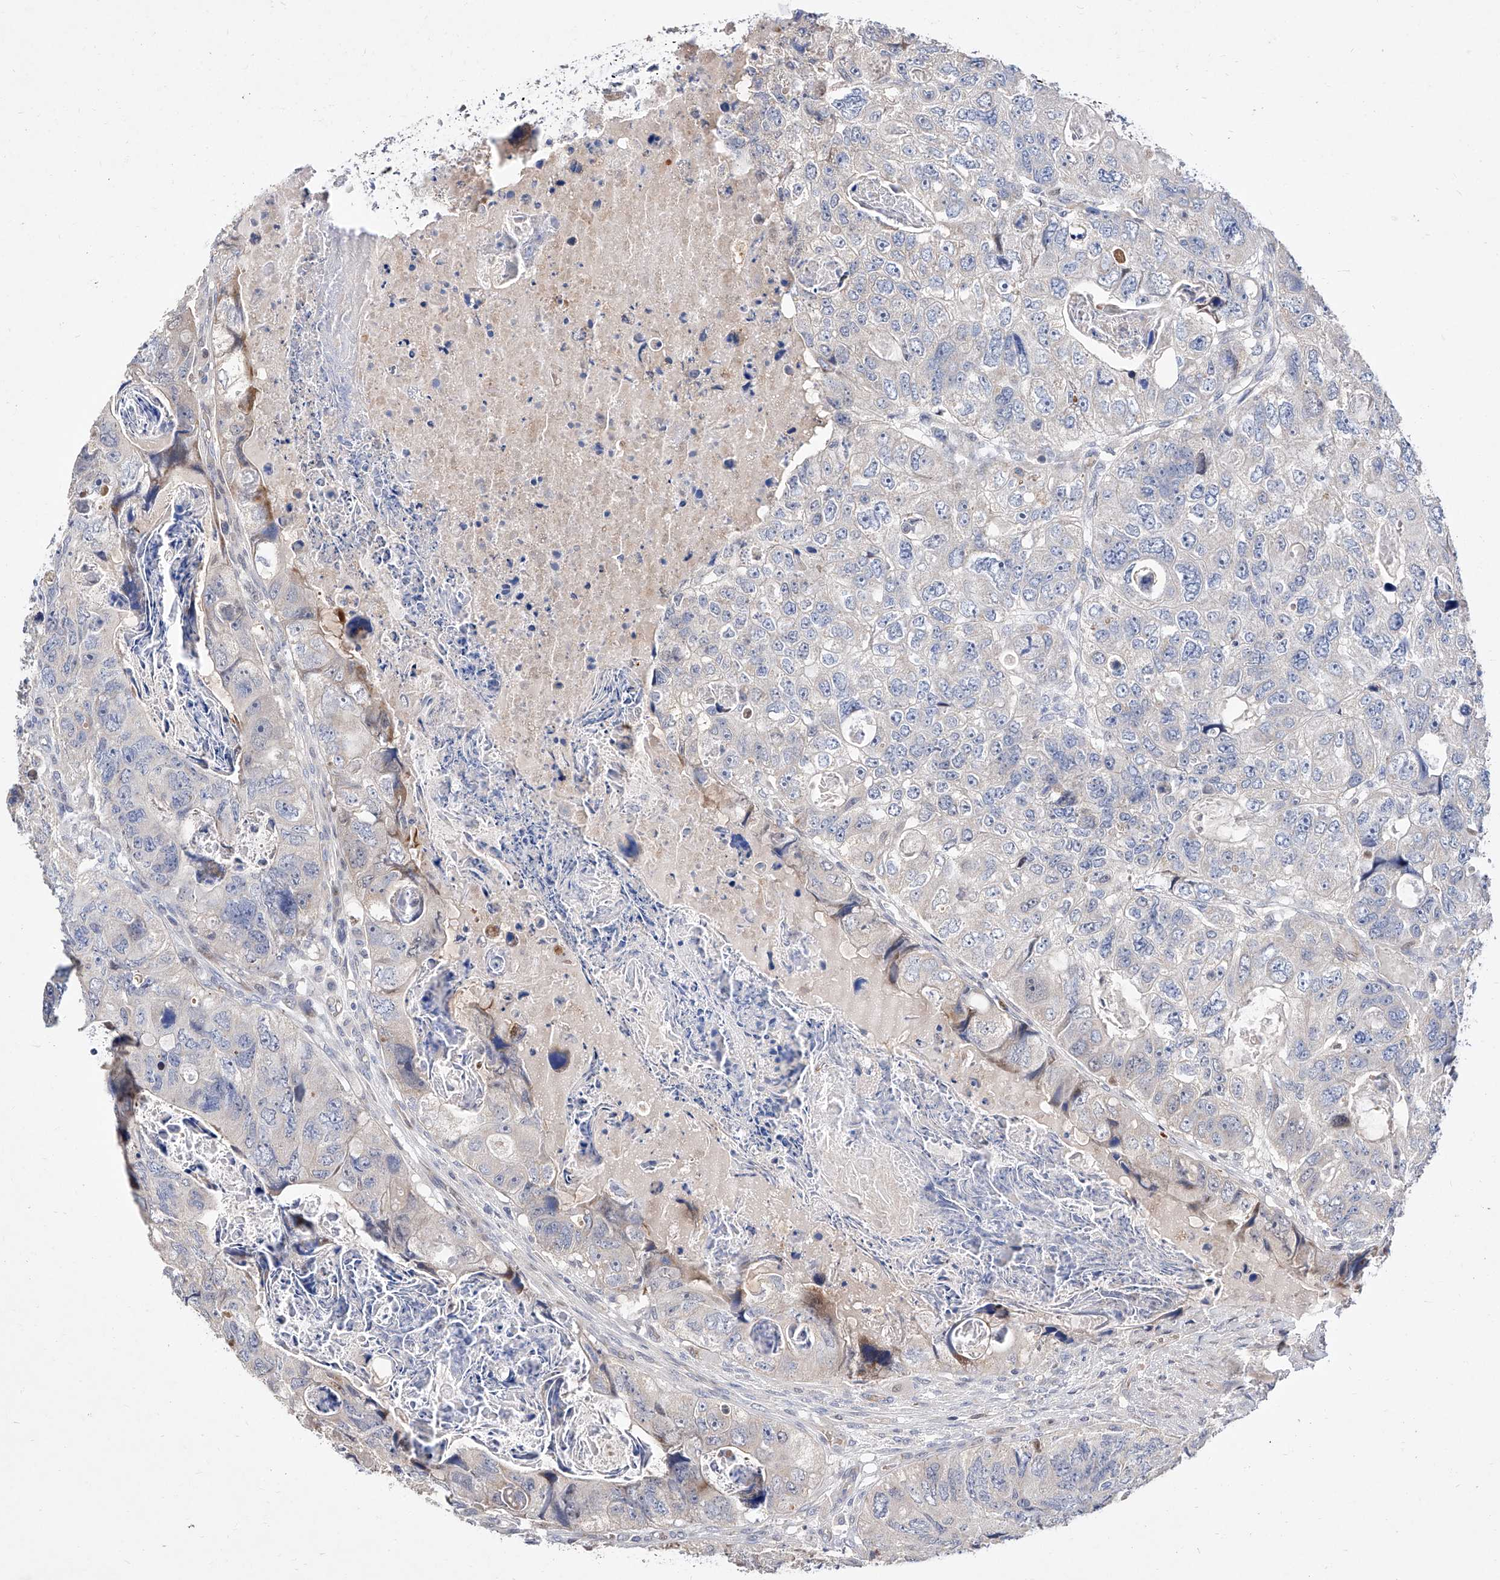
{"staining": {"intensity": "weak", "quantity": "<25%", "location": "cytoplasmic/membranous"}, "tissue": "colorectal cancer", "cell_type": "Tumor cells", "image_type": "cancer", "snomed": [{"axis": "morphology", "description": "Adenocarcinoma, NOS"}, {"axis": "topography", "description": "Rectum"}], "caption": "Tumor cells show no significant protein staining in colorectal cancer (adenocarcinoma). Nuclei are stained in blue.", "gene": "FUCA2", "patient": {"sex": "male", "age": 59}}